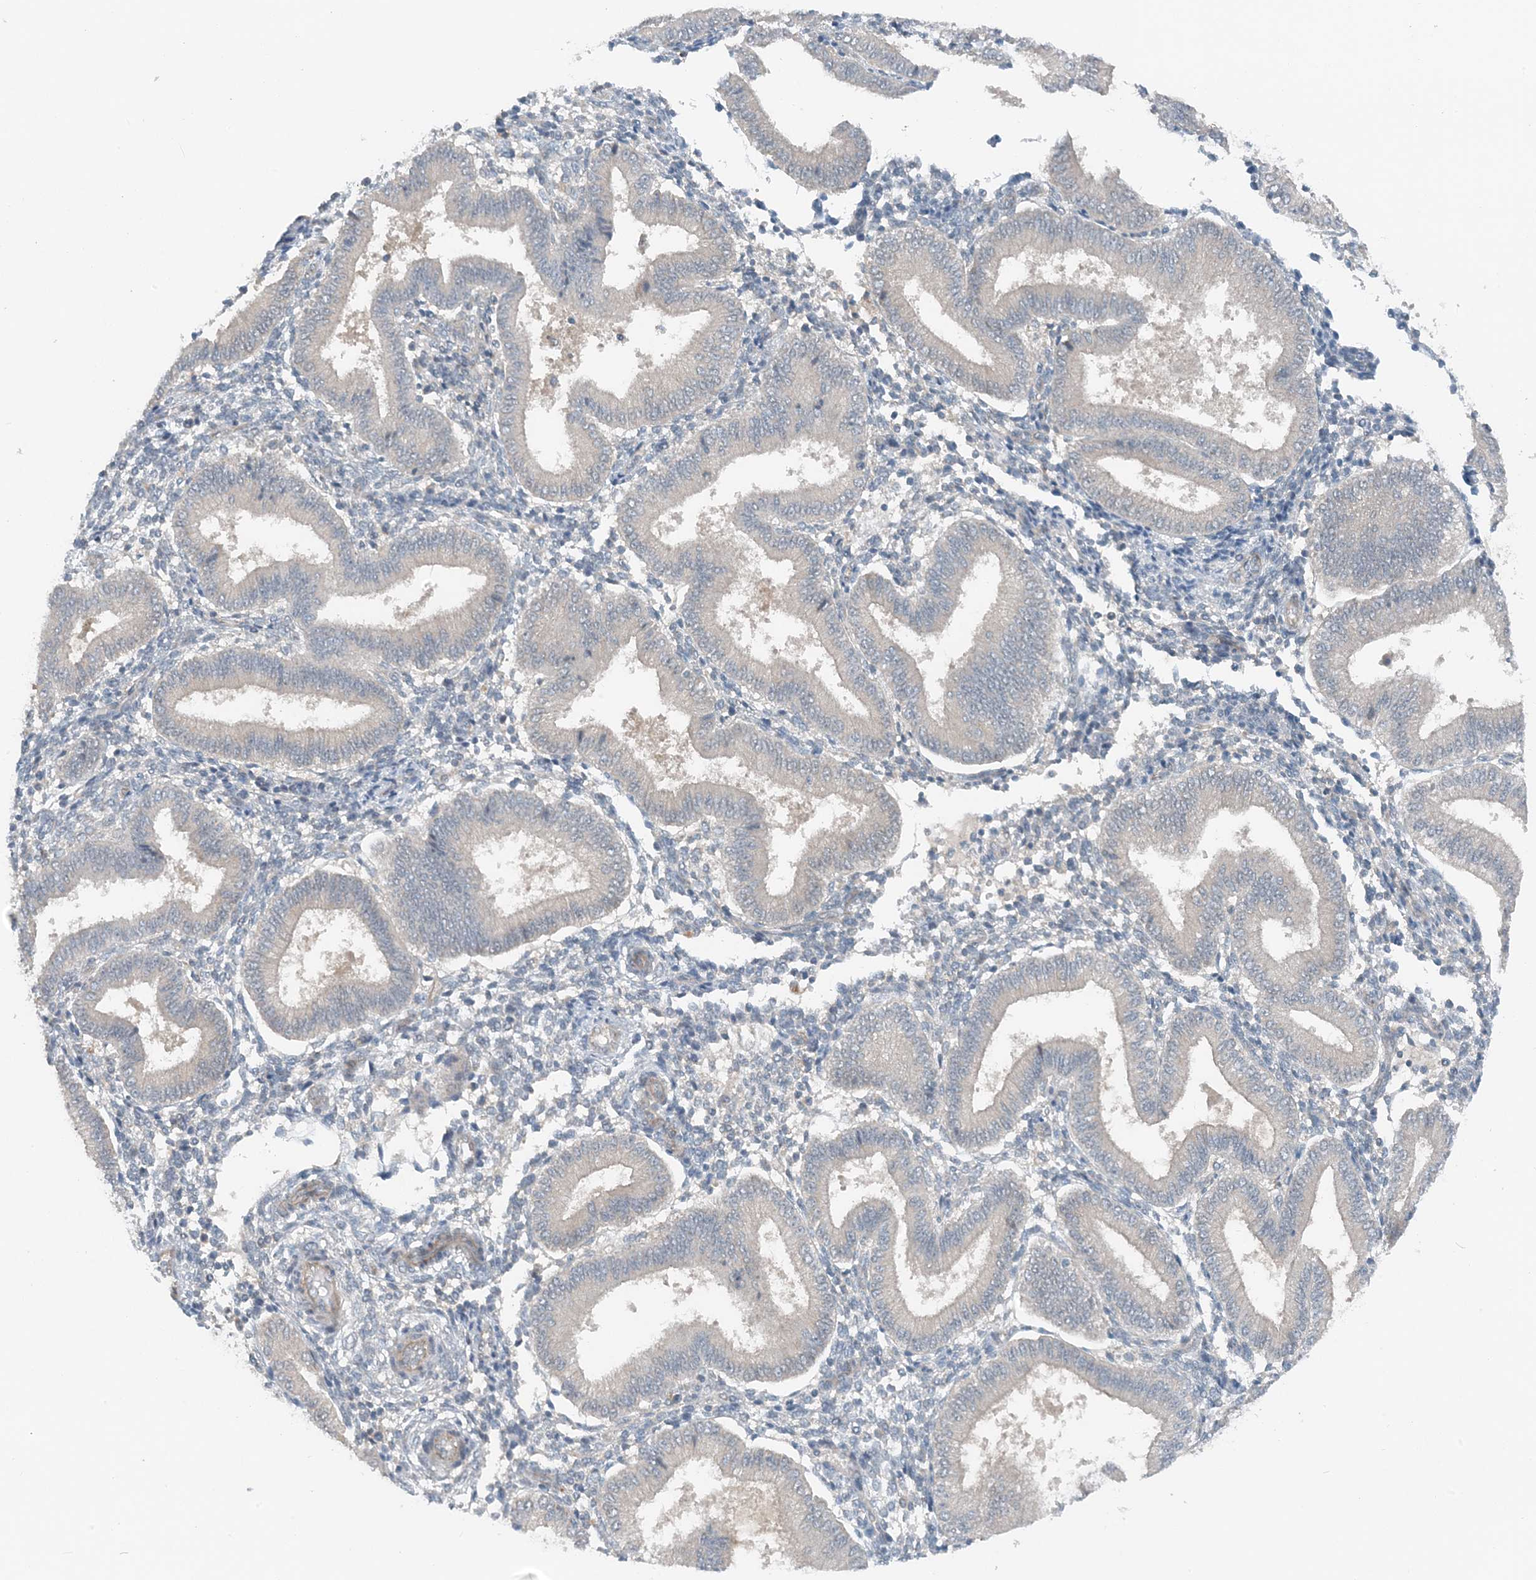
{"staining": {"intensity": "negative", "quantity": "none", "location": "none"}, "tissue": "endometrium", "cell_type": "Cells in endometrial stroma", "image_type": "normal", "snomed": [{"axis": "morphology", "description": "Normal tissue, NOS"}, {"axis": "topography", "description": "Endometrium"}], "caption": "This histopathology image is of benign endometrium stained with IHC to label a protein in brown with the nuclei are counter-stained blue. There is no positivity in cells in endometrial stroma. (IHC, brightfield microscopy, high magnification).", "gene": "MITD1", "patient": {"sex": "female", "age": 39}}